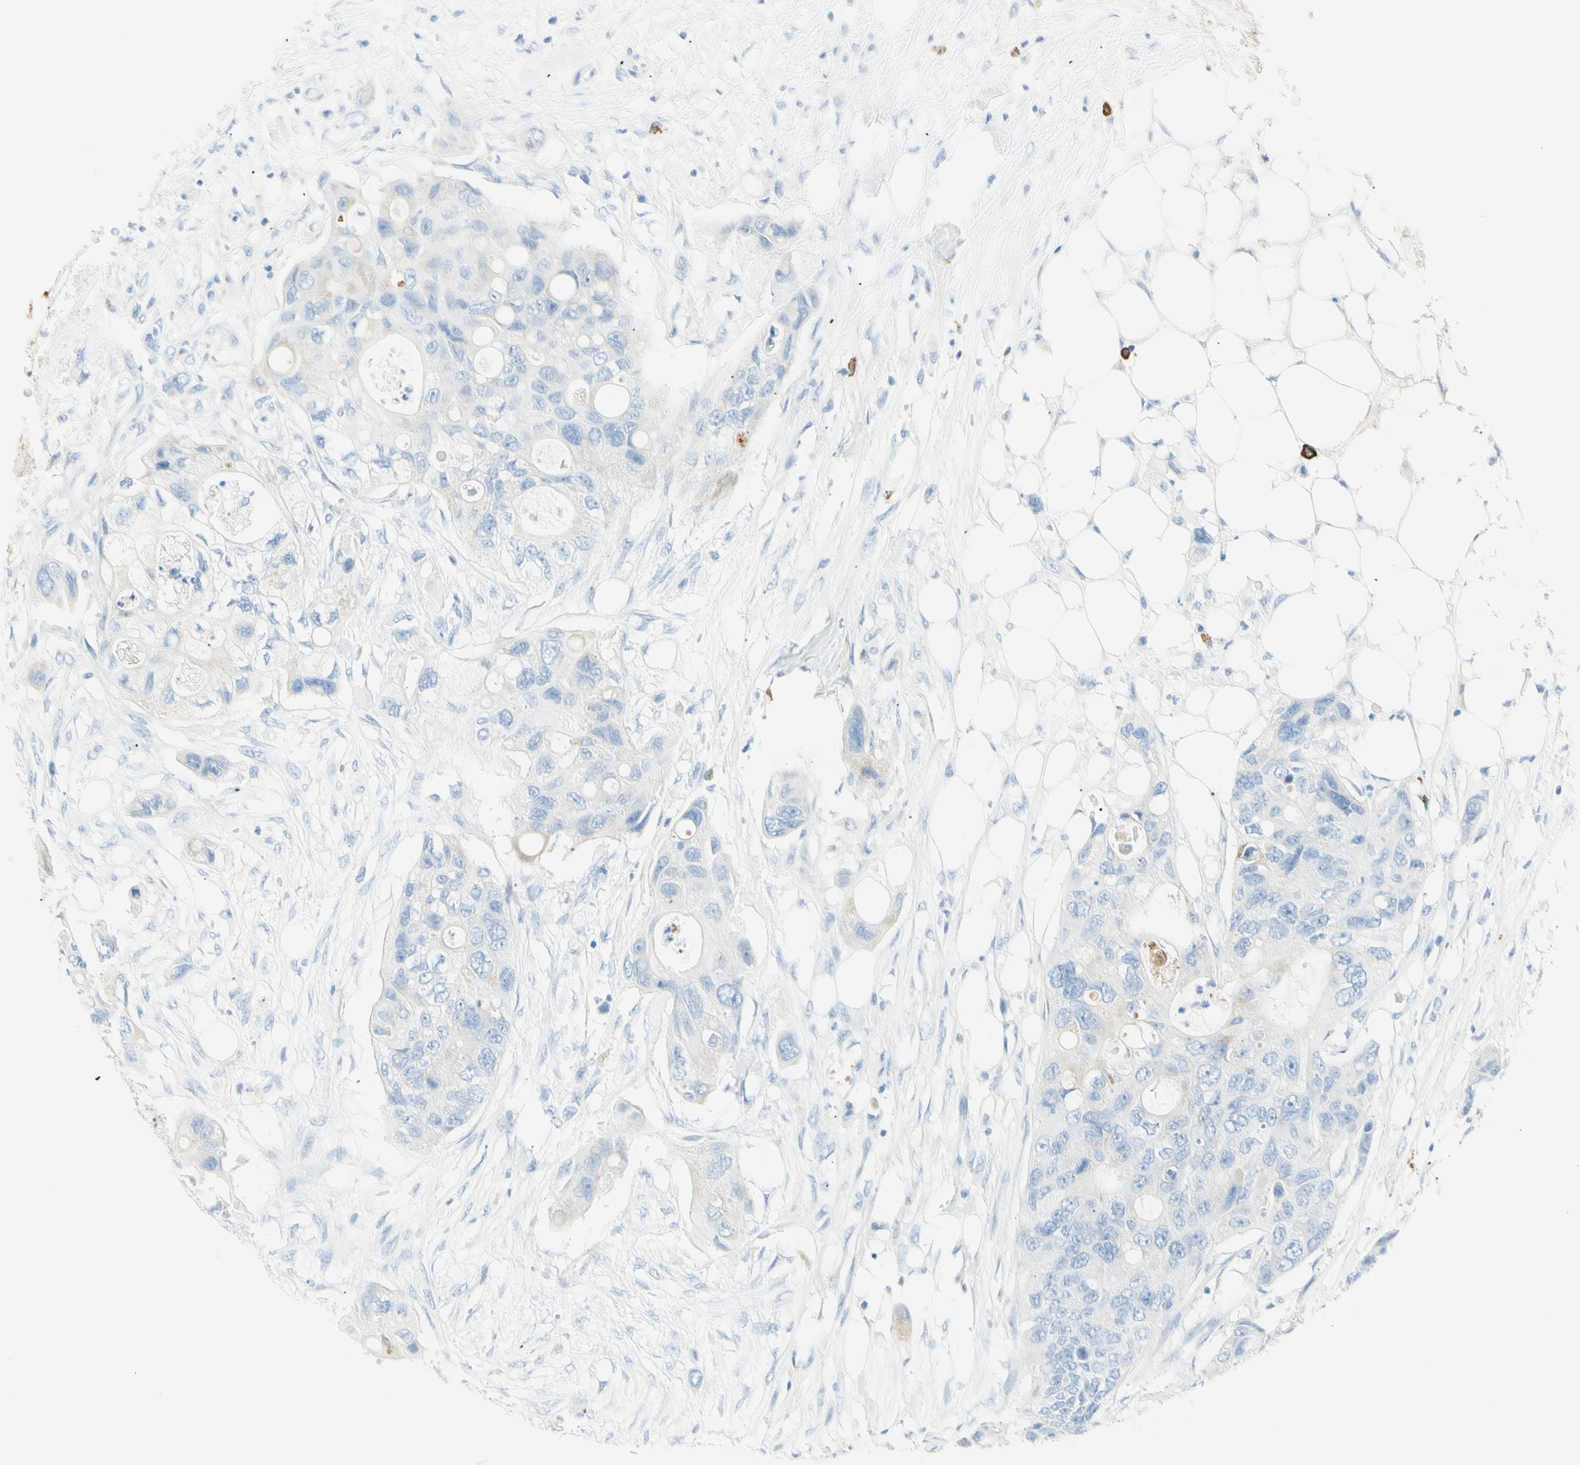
{"staining": {"intensity": "negative", "quantity": "none", "location": "none"}, "tissue": "colorectal cancer", "cell_type": "Tumor cells", "image_type": "cancer", "snomed": [{"axis": "morphology", "description": "Adenocarcinoma, NOS"}, {"axis": "topography", "description": "Colon"}], "caption": "Immunohistochemical staining of colorectal cancer demonstrates no significant staining in tumor cells.", "gene": "LETM1", "patient": {"sex": "female", "age": 57}}